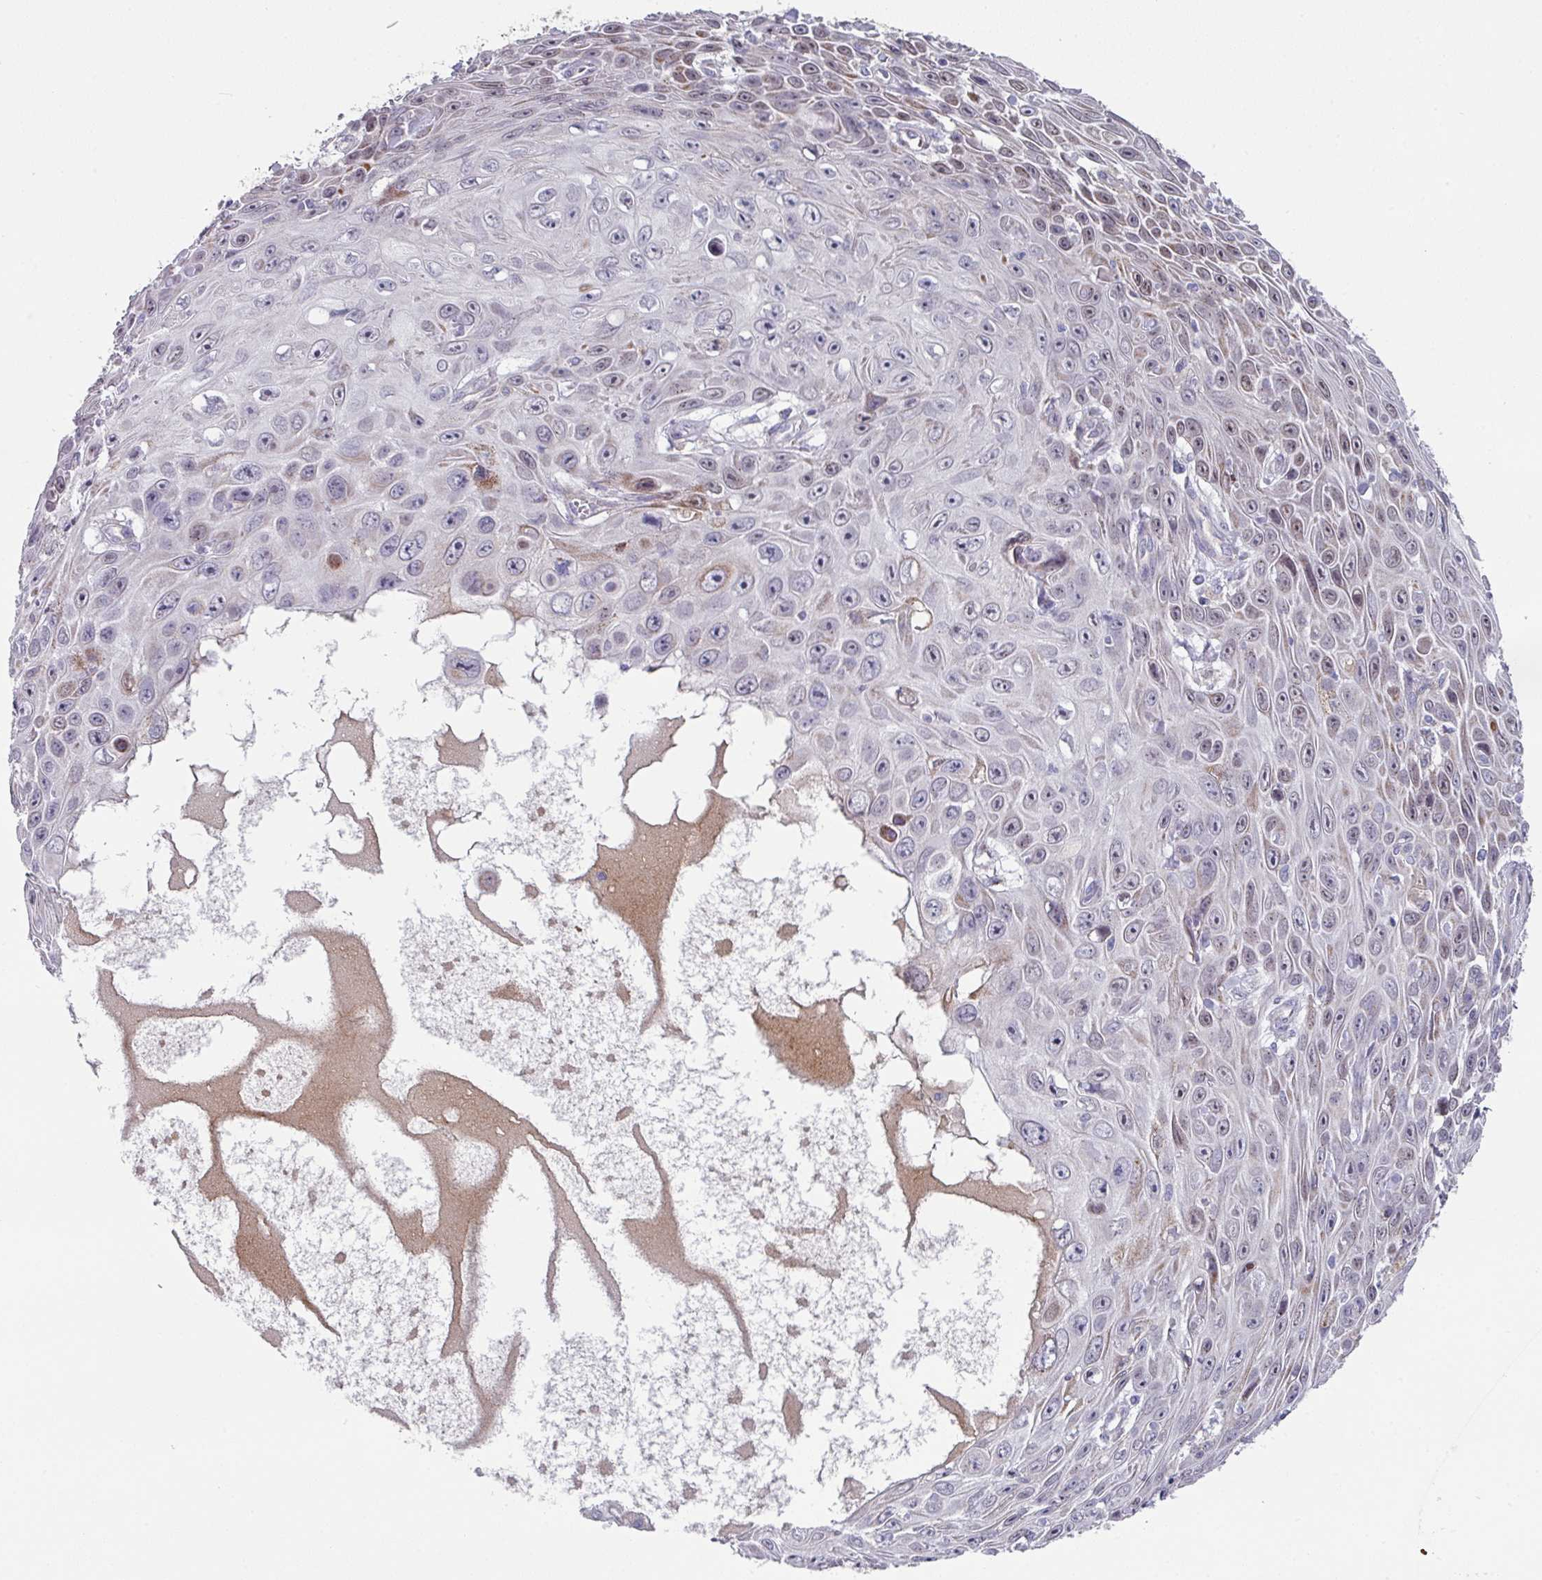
{"staining": {"intensity": "moderate", "quantity": "<25%", "location": "cytoplasmic/membranous"}, "tissue": "skin cancer", "cell_type": "Tumor cells", "image_type": "cancer", "snomed": [{"axis": "morphology", "description": "Squamous cell carcinoma, NOS"}, {"axis": "topography", "description": "Skin"}], "caption": "Moderate cytoplasmic/membranous staining is present in about <25% of tumor cells in skin cancer (squamous cell carcinoma).", "gene": "CBX7", "patient": {"sex": "male", "age": 82}}